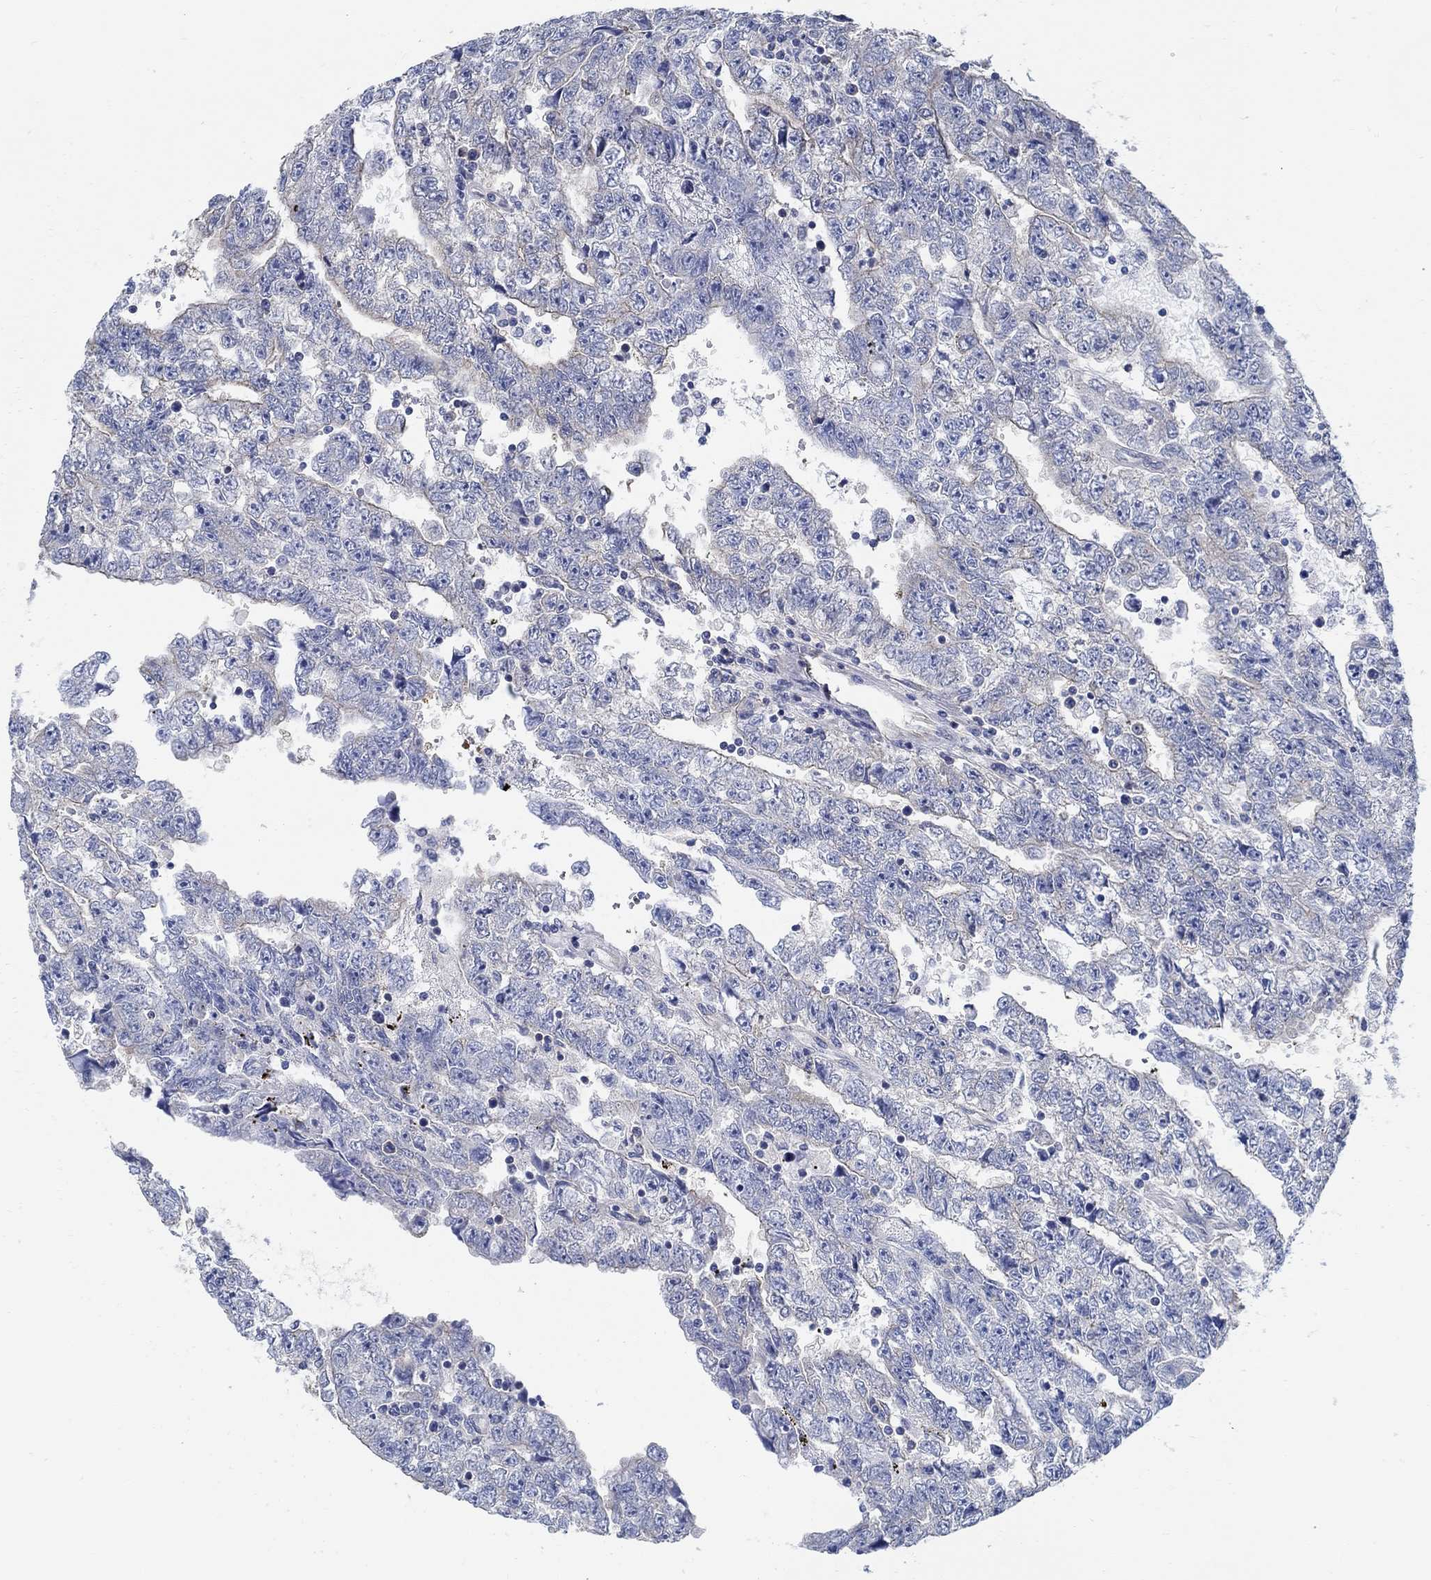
{"staining": {"intensity": "negative", "quantity": "none", "location": "none"}, "tissue": "testis cancer", "cell_type": "Tumor cells", "image_type": "cancer", "snomed": [{"axis": "morphology", "description": "Carcinoma, Embryonal, NOS"}, {"axis": "topography", "description": "Testis"}], "caption": "Immunohistochemistry of human embryonal carcinoma (testis) shows no staining in tumor cells. (Immunohistochemistry (ihc), brightfield microscopy, high magnification).", "gene": "C15orf39", "patient": {"sex": "male", "age": 25}}